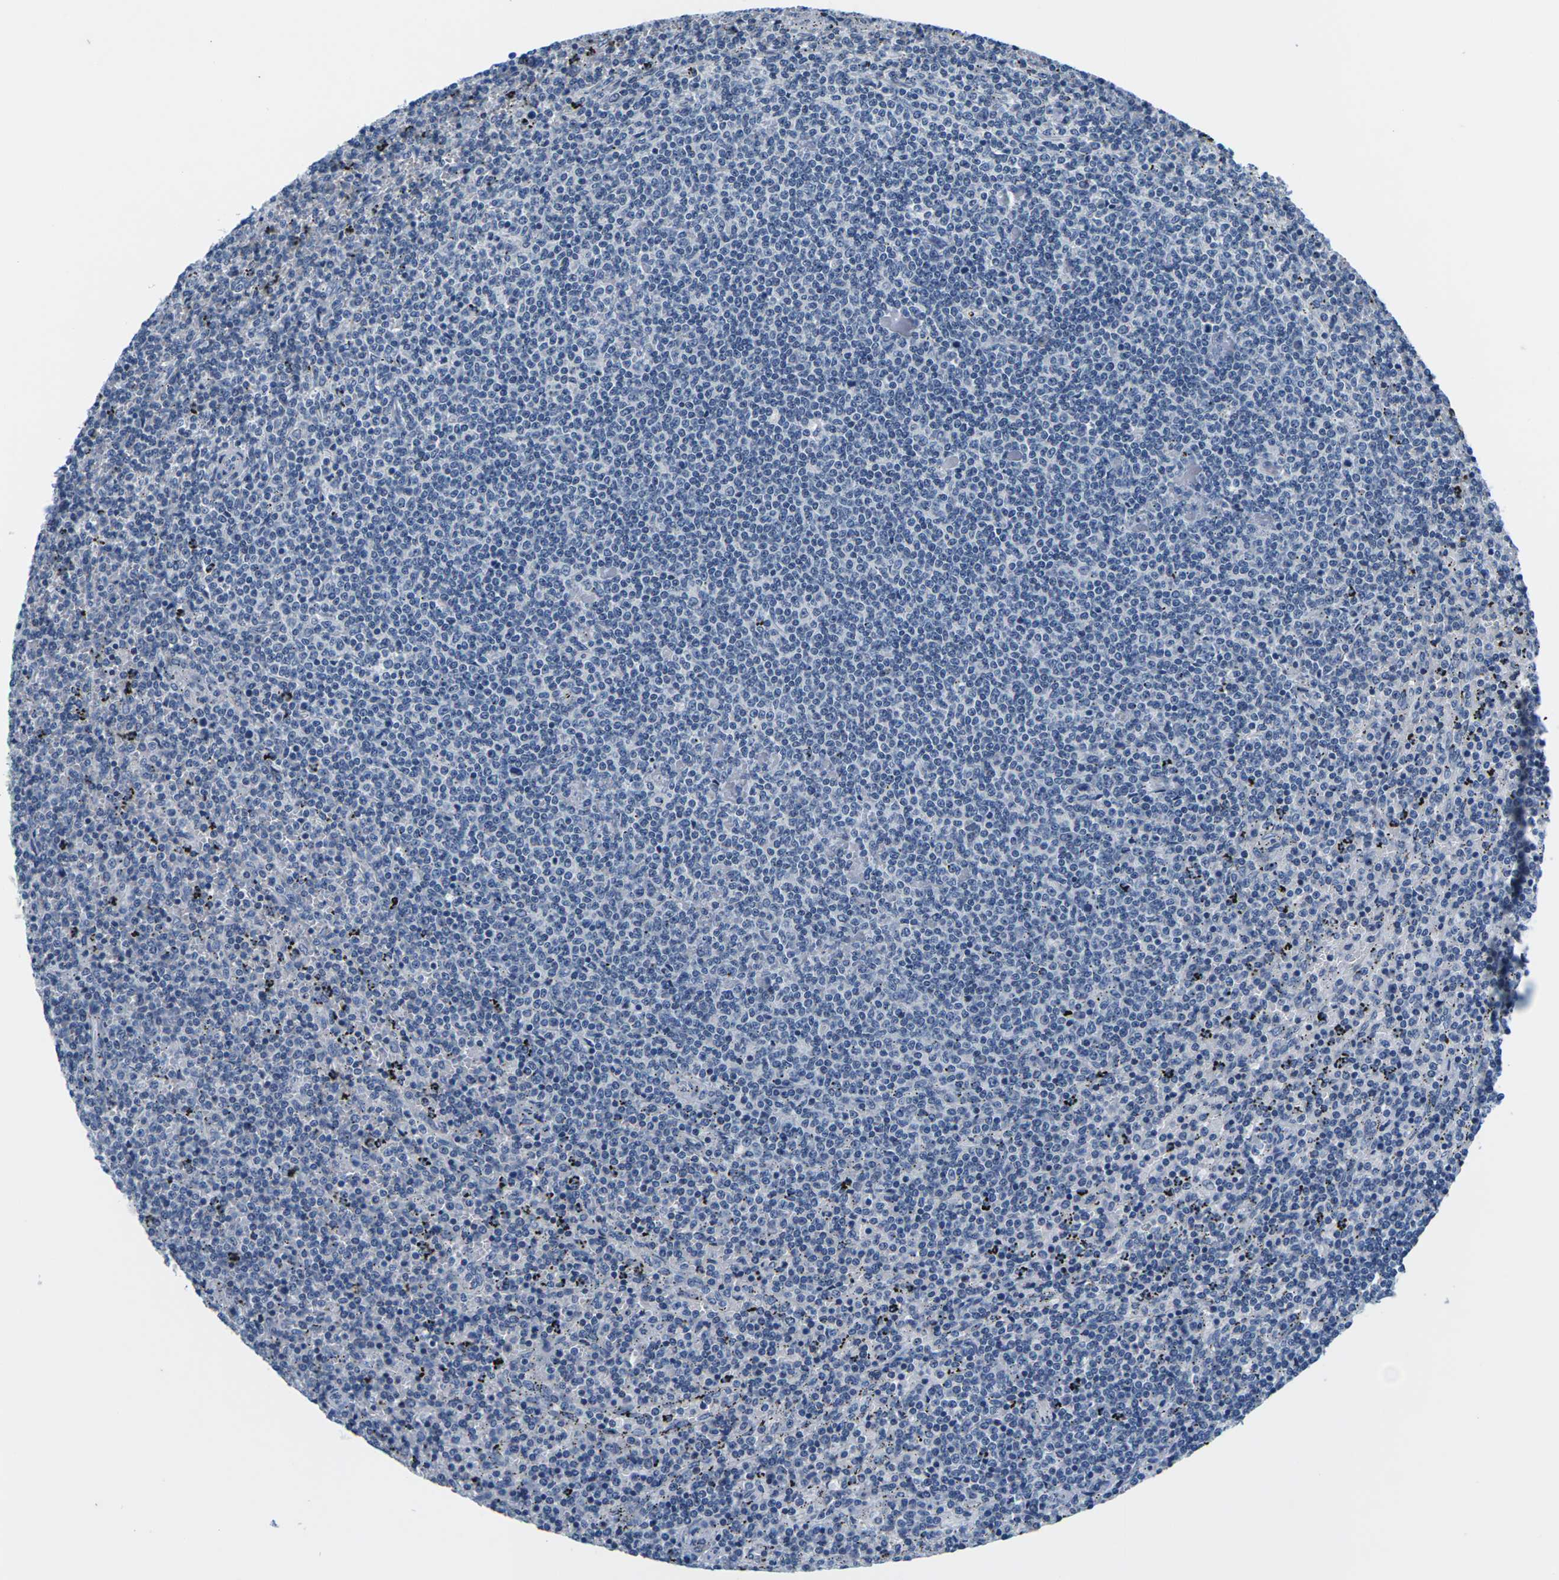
{"staining": {"intensity": "negative", "quantity": "none", "location": "none"}, "tissue": "lymphoma", "cell_type": "Tumor cells", "image_type": "cancer", "snomed": [{"axis": "morphology", "description": "Malignant lymphoma, non-Hodgkin's type, Low grade"}, {"axis": "topography", "description": "Spleen"}], "caption": "Histopathology image shows no significant protein expression in tumor cells of malignant lymphoma, non-Hodgkin's type (low-grade). (Brightfield microscopy of DAB (3,3'-diaminobenzidine) immunohistochemistry (IHC) at high magnification).", "gene": "UMOD", "patient": {"sex": "female", "age": 50}}